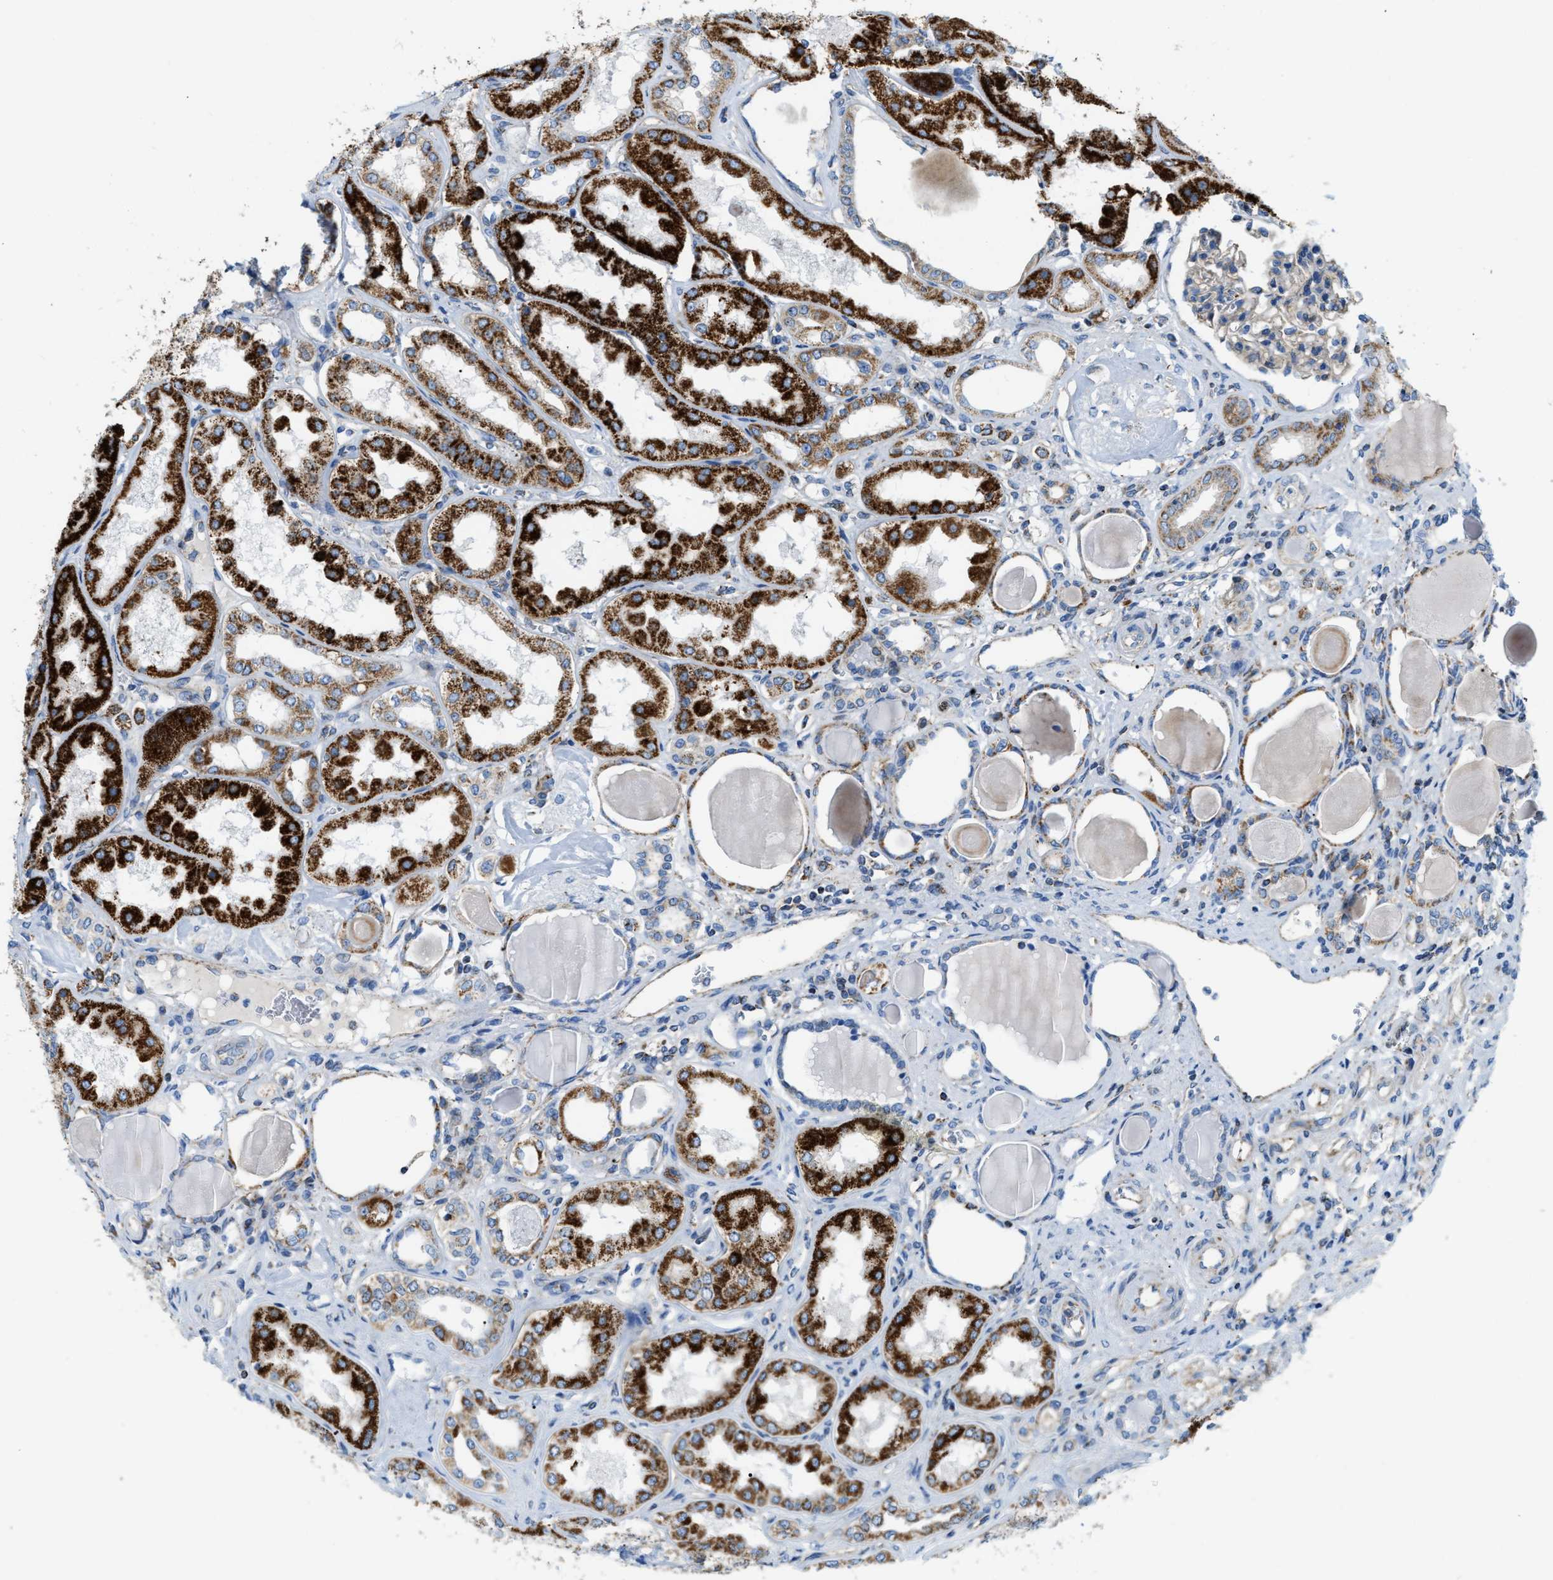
{"staining": {"intensity": "negative", "quantity": "none", "location": "none"}, "tissue": "kidney", "cell_type": "Cells in glomeruli", "image_type": "normal", "snomed": [{"axis": "morphology", "description": "Normal tissue, NOS"}, {"axis": "topography", "description": "Kidney"}], "caption": "Immunohistochemical staining of unremarkable kidney displays no significant staining in cells in glomeruli.", "gene": "JADE1", "patient": {"sex": "female", "age": 56}}